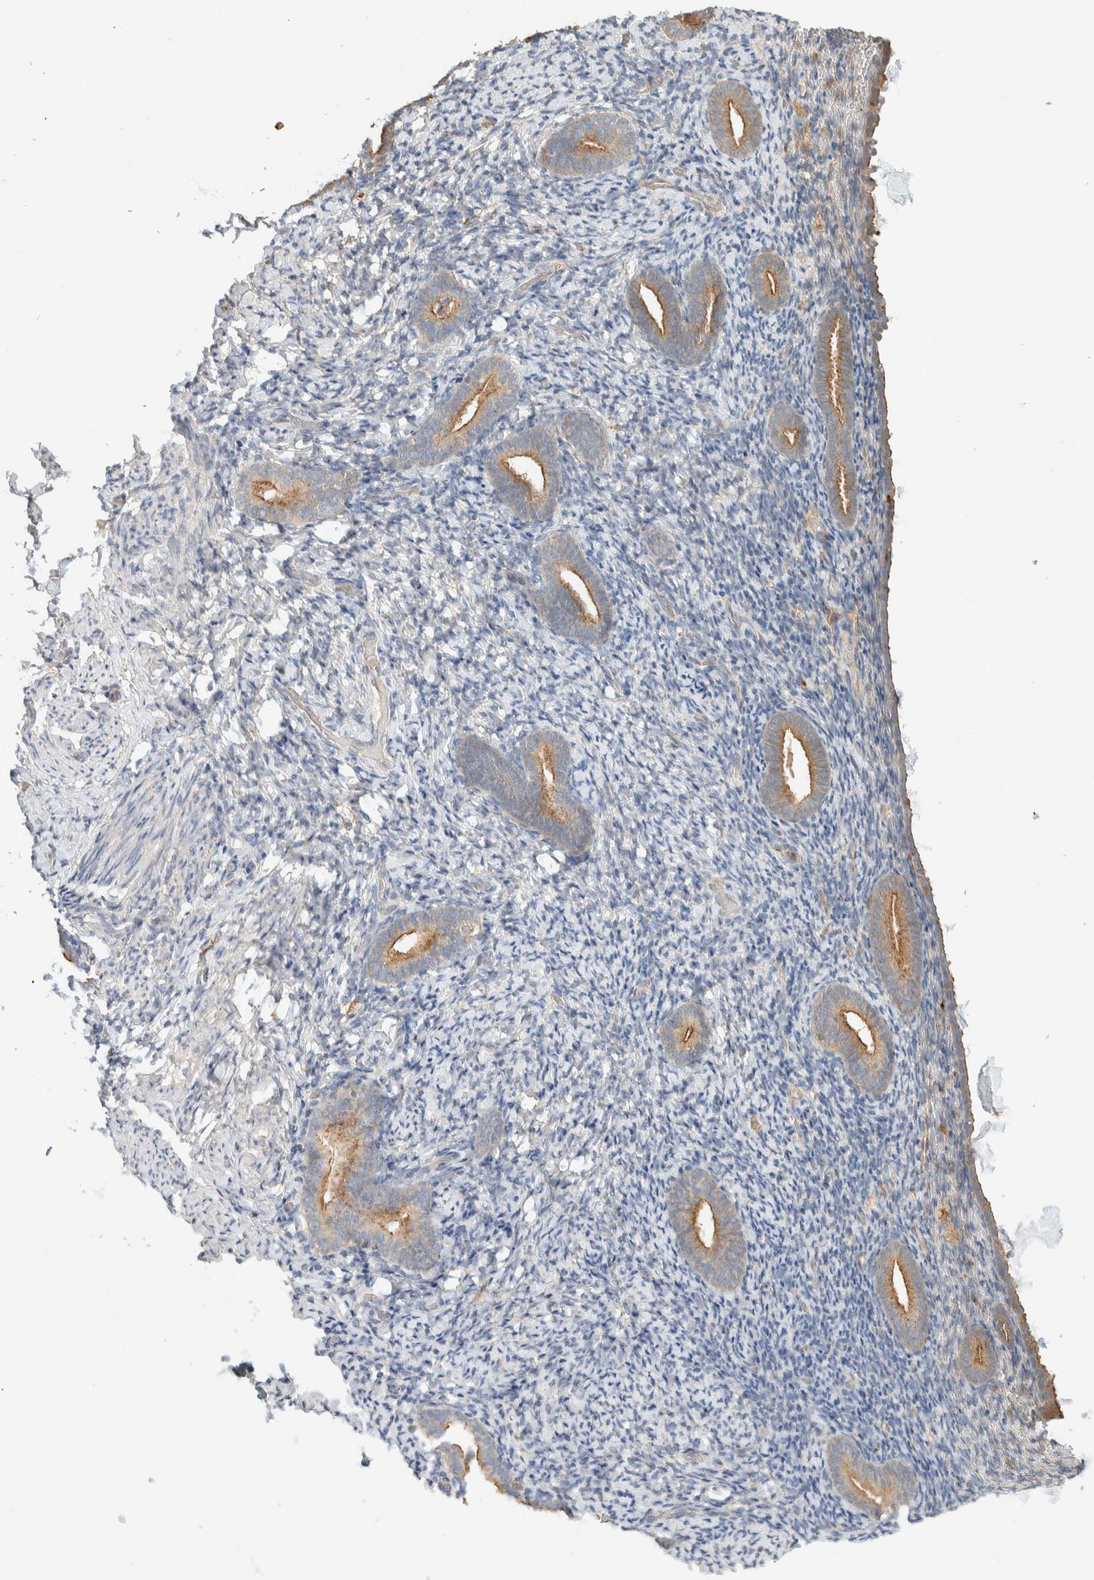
{"staining": {"intensity": "moderate", "quantity": "<25%", "location": "cytoplasmic/membranous"}, "tissue": "endometrium", "cell_type": "Cells in endometrial stroma", "image_type": "normal", "snomed": [{"axis": "morphology", "description": "Normal tissue, NOS"}, {"axis": "topography", "description": "Endometrium"}], "caption": "A photomicrograph of human endometrium stained for a protein shows moderate cytoplasmic/membranous brown staining in cells in endometrial stroma. (brown staining indicates protein expression, while blue staining denotes nuclei).", "gene": "RAB11FIP1", "patient": {"sex": "female", "age": 51}}